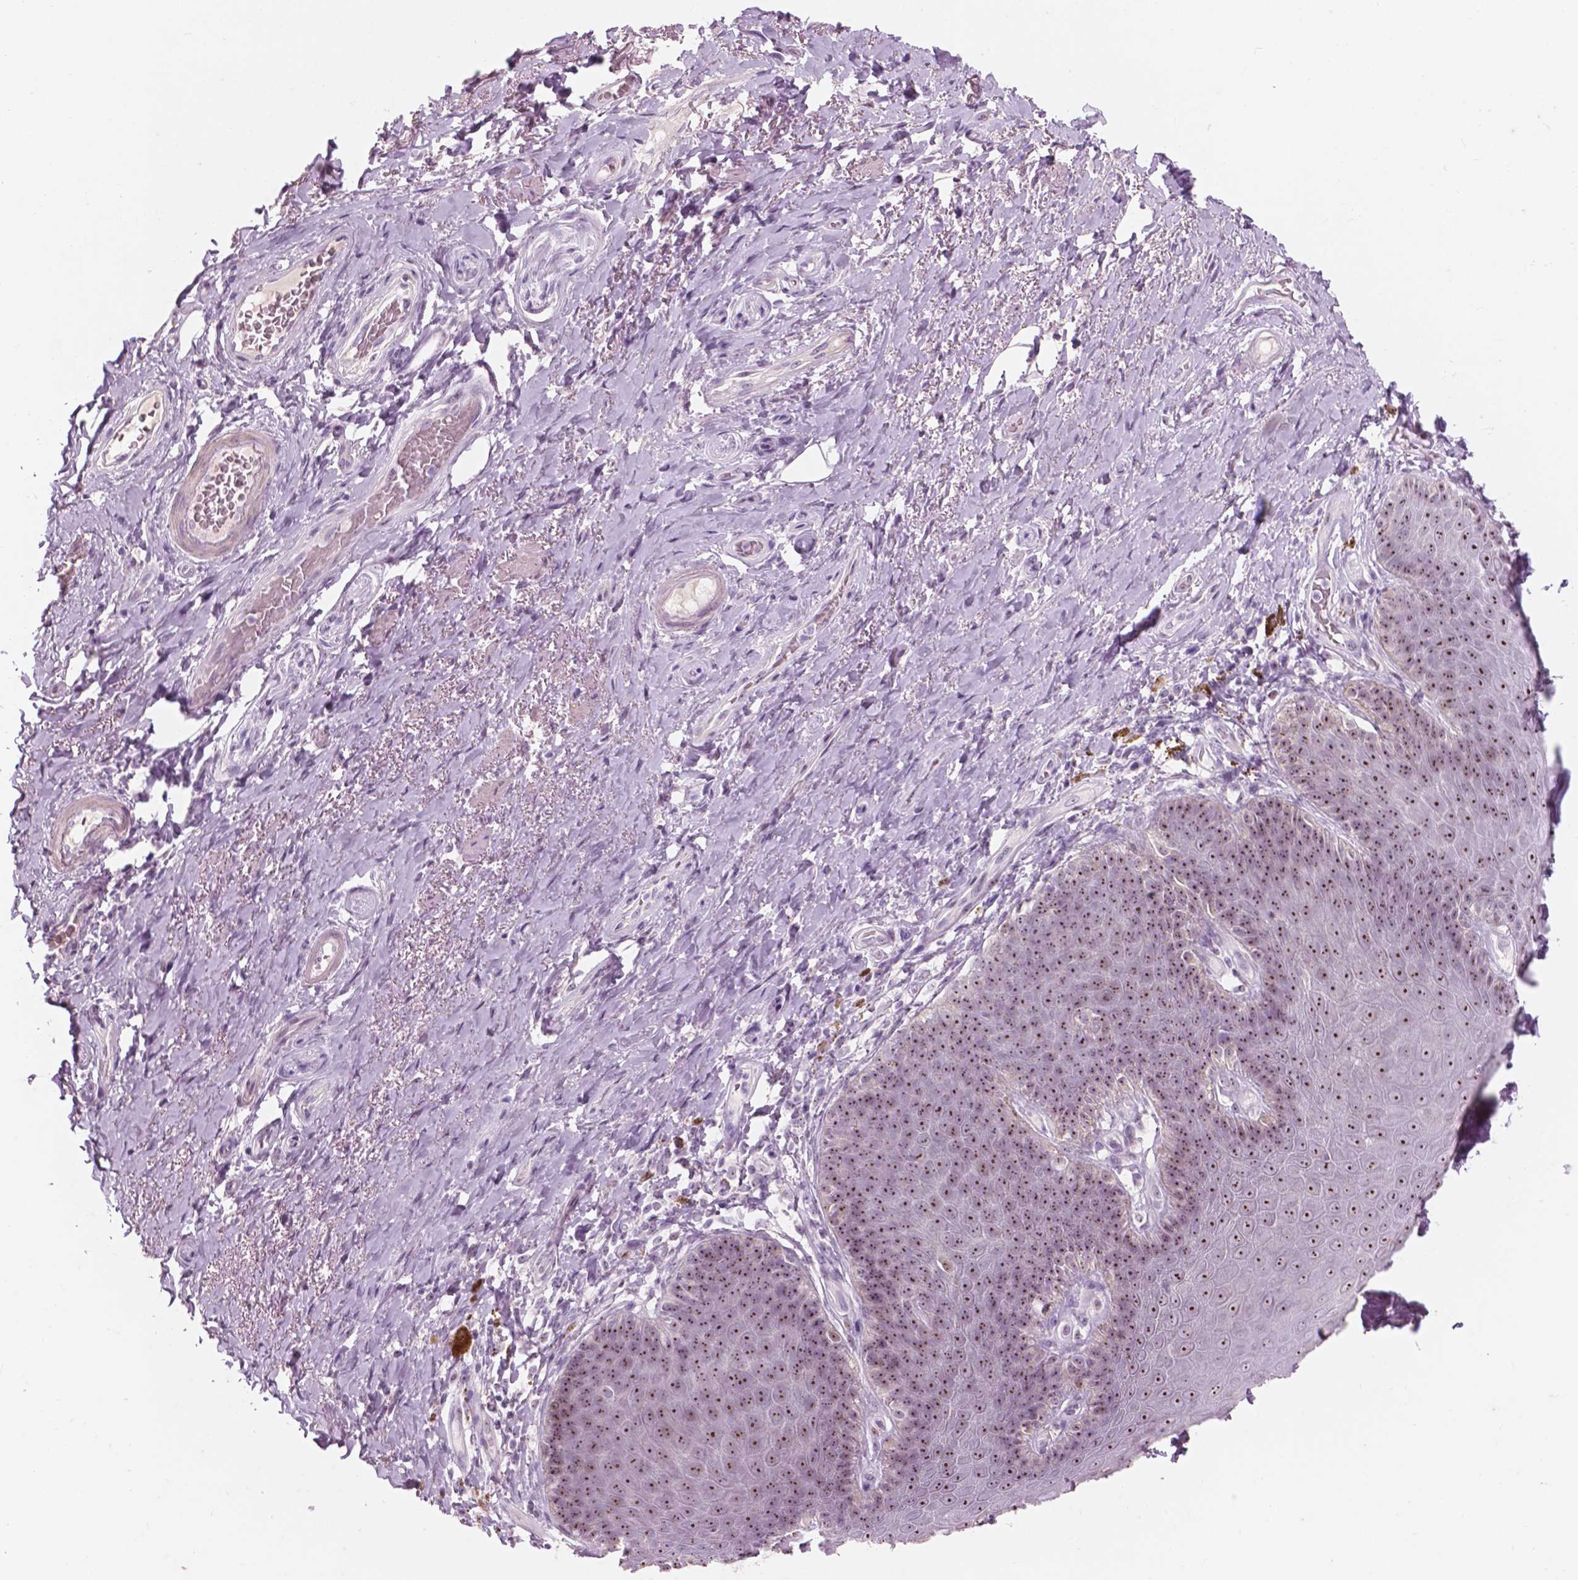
{"staining": {"intensity": "negative", "quantity": "none", "location": "none"}, "tissue": "adipose tissue", "cell_type": "Adipocytes", "image_type": "normal", "snomed": [{"axis": "morphology", "description": "Normal tissue, NOS"}, {"axis": "topography", "description": "Anal"}, {"axis": "topography", "description": "Peripheral nerve tissue"}], "caption": "Immunohistochemistry (IHC) photomicrograph of normal adipose tissue stained for a protein (brown), which demonstrates no expression in adipocytes.", "gene": "ZNF853", "patient": {"sex": "male", "age": 53}}